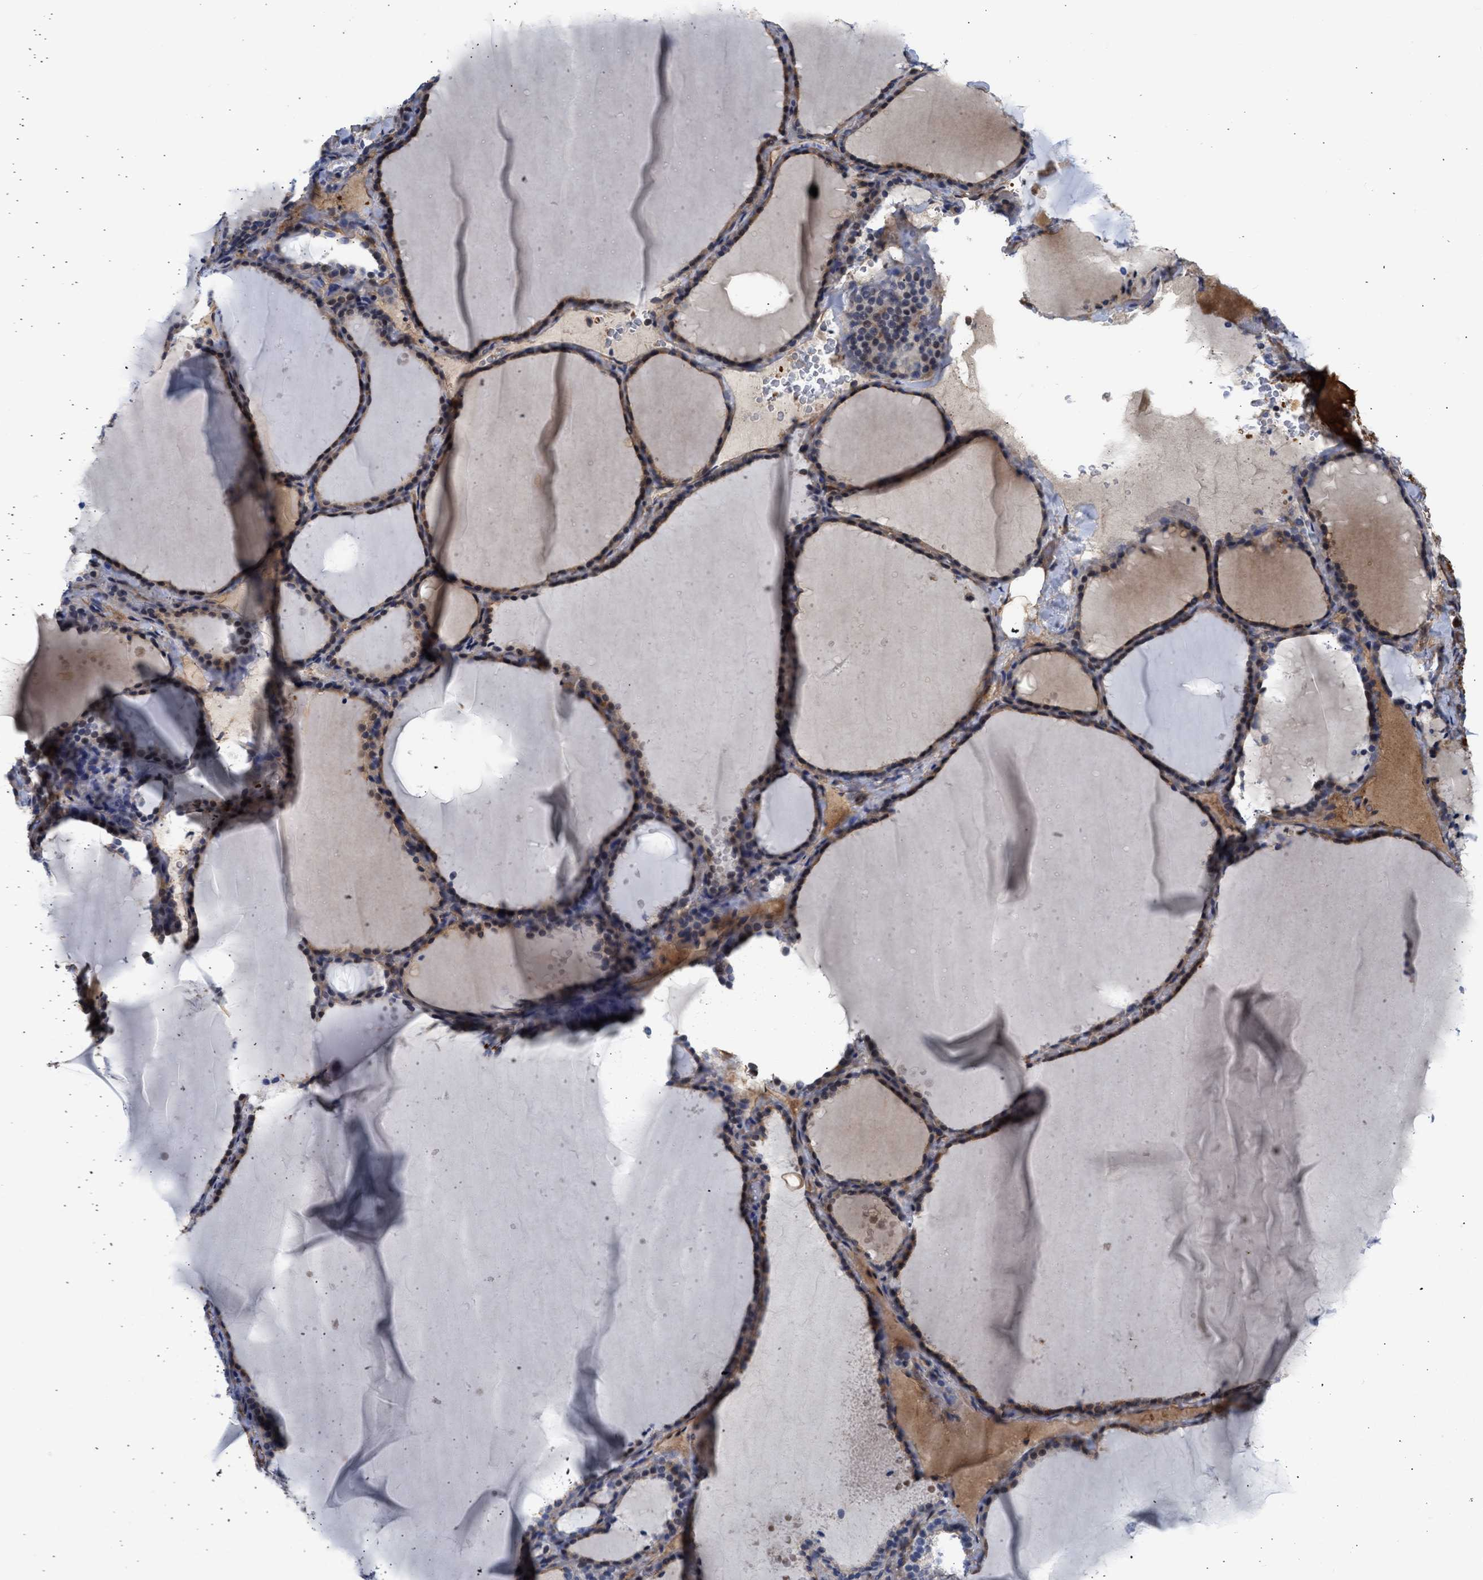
{"staining": {"intensity": "weak", "quantity": "25%-75%", "location": "cytoplasmic/membranous,nuclear"}, "tissue": "thyroid gland", "cell_type": "Glandular cells", "image_type": "normal", "snomed": [{"axis": "morphology", "description": "Normal tissue, NOS"}, {"axis": "topography", "description": "Thyroid gland"}], "caption": "Protein expression by immunohistochemistry reveals weak cytoplasmic/membranous,nuclear expression in approximately 25%-75% of glandular cells in unremarkable thyroid gland.", "gene": "MAS1L", "patient": {"sex": "female", "age": 28}}